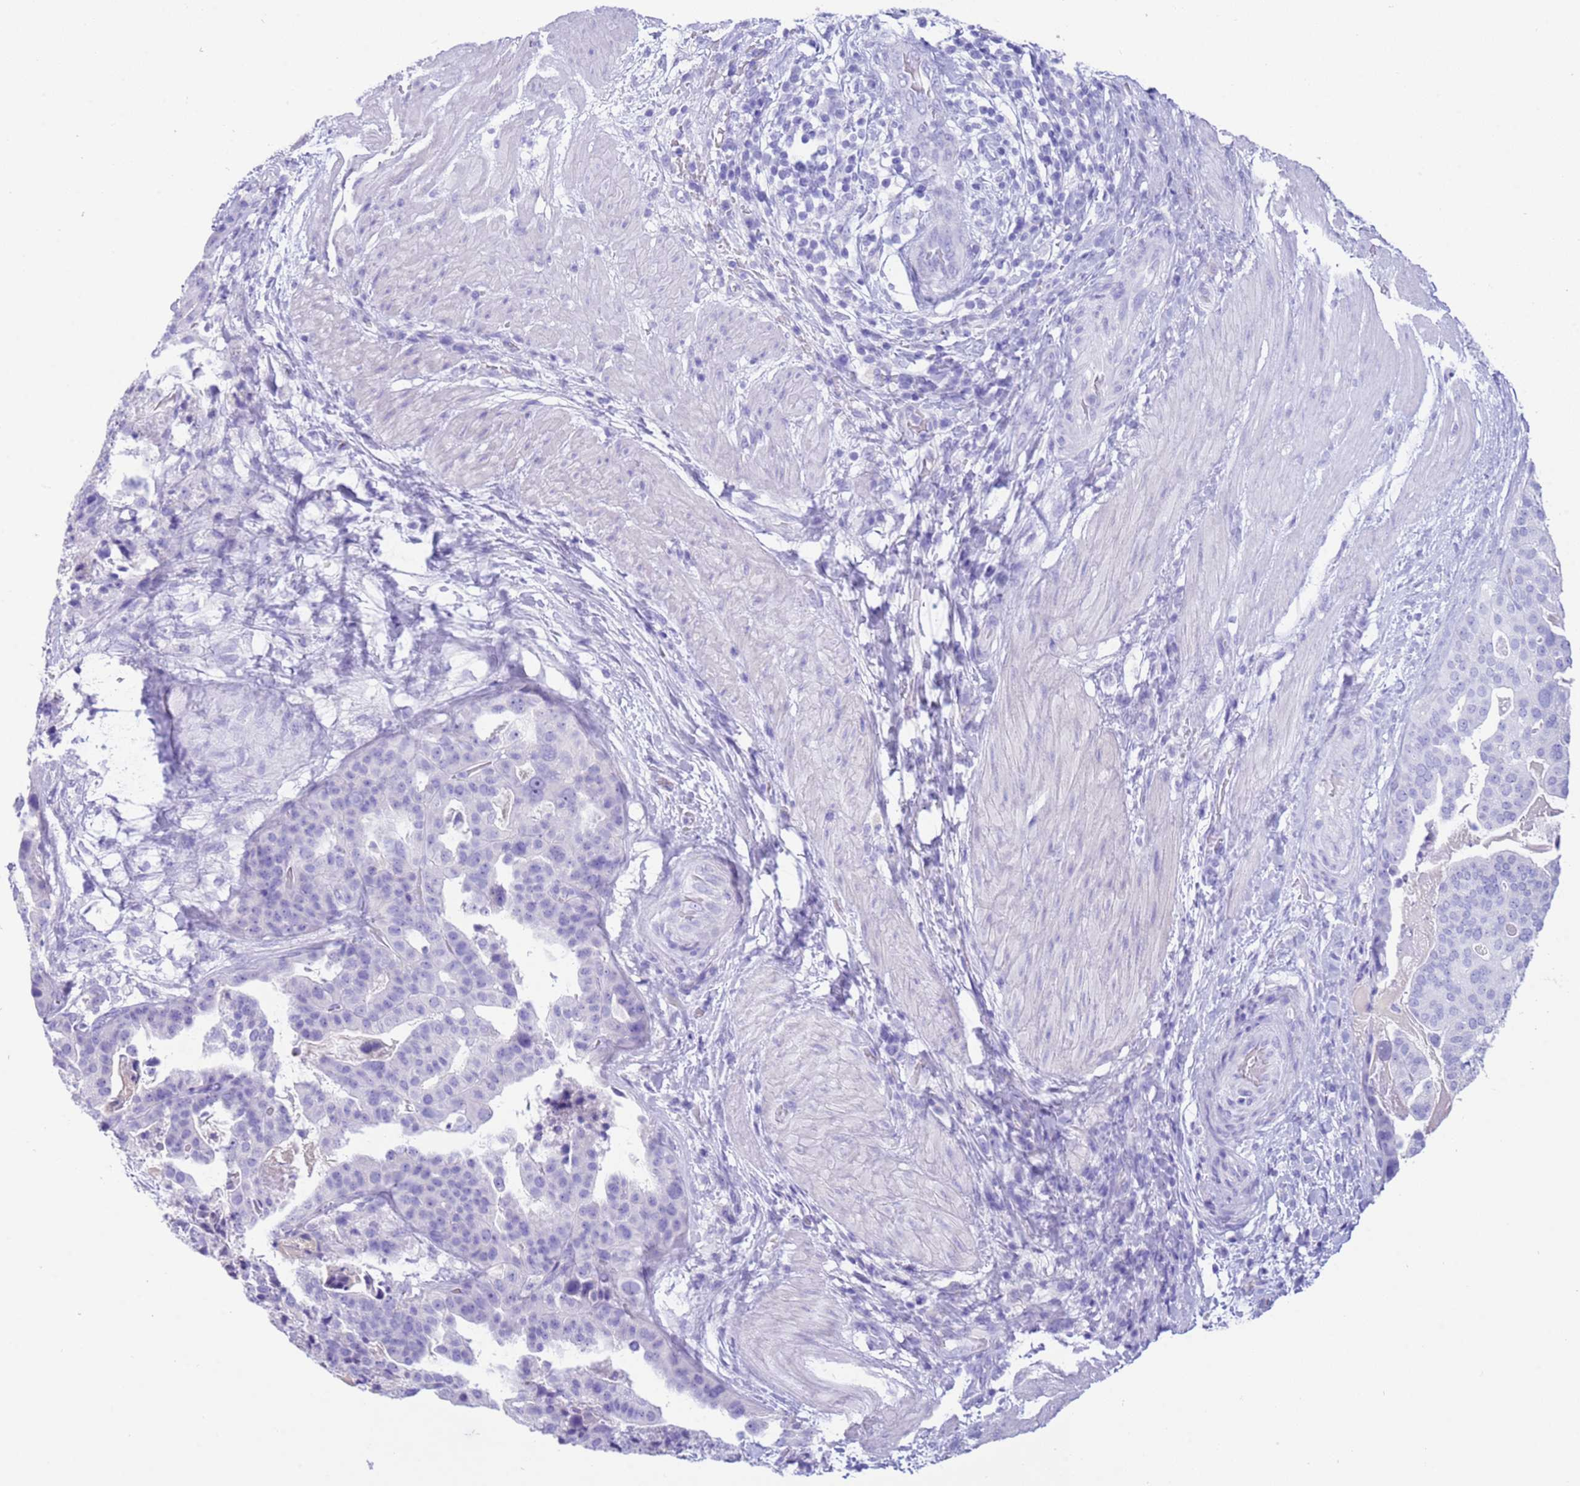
{"staining": {"intensity": "negative", "quantity": "none", "location": "none"}, "tissue": "stomach cancer", "cell_type": "Tumor cells", "image_type": "cancer", "snomed": [{"axis": "morphology", "description": "Adenocarcinoma, NOS"}, {"axis": "topography", "description": "Stomach"}], "caption": "Protein analysis of stomach cancer (adenocarcinoma) exhibits no significant positivity in tumor cells. (Brightfield microscopy of DAB IHC at high magnification).", "gene": "CPB1", "patient": {"sex": "male", "age": 48}}